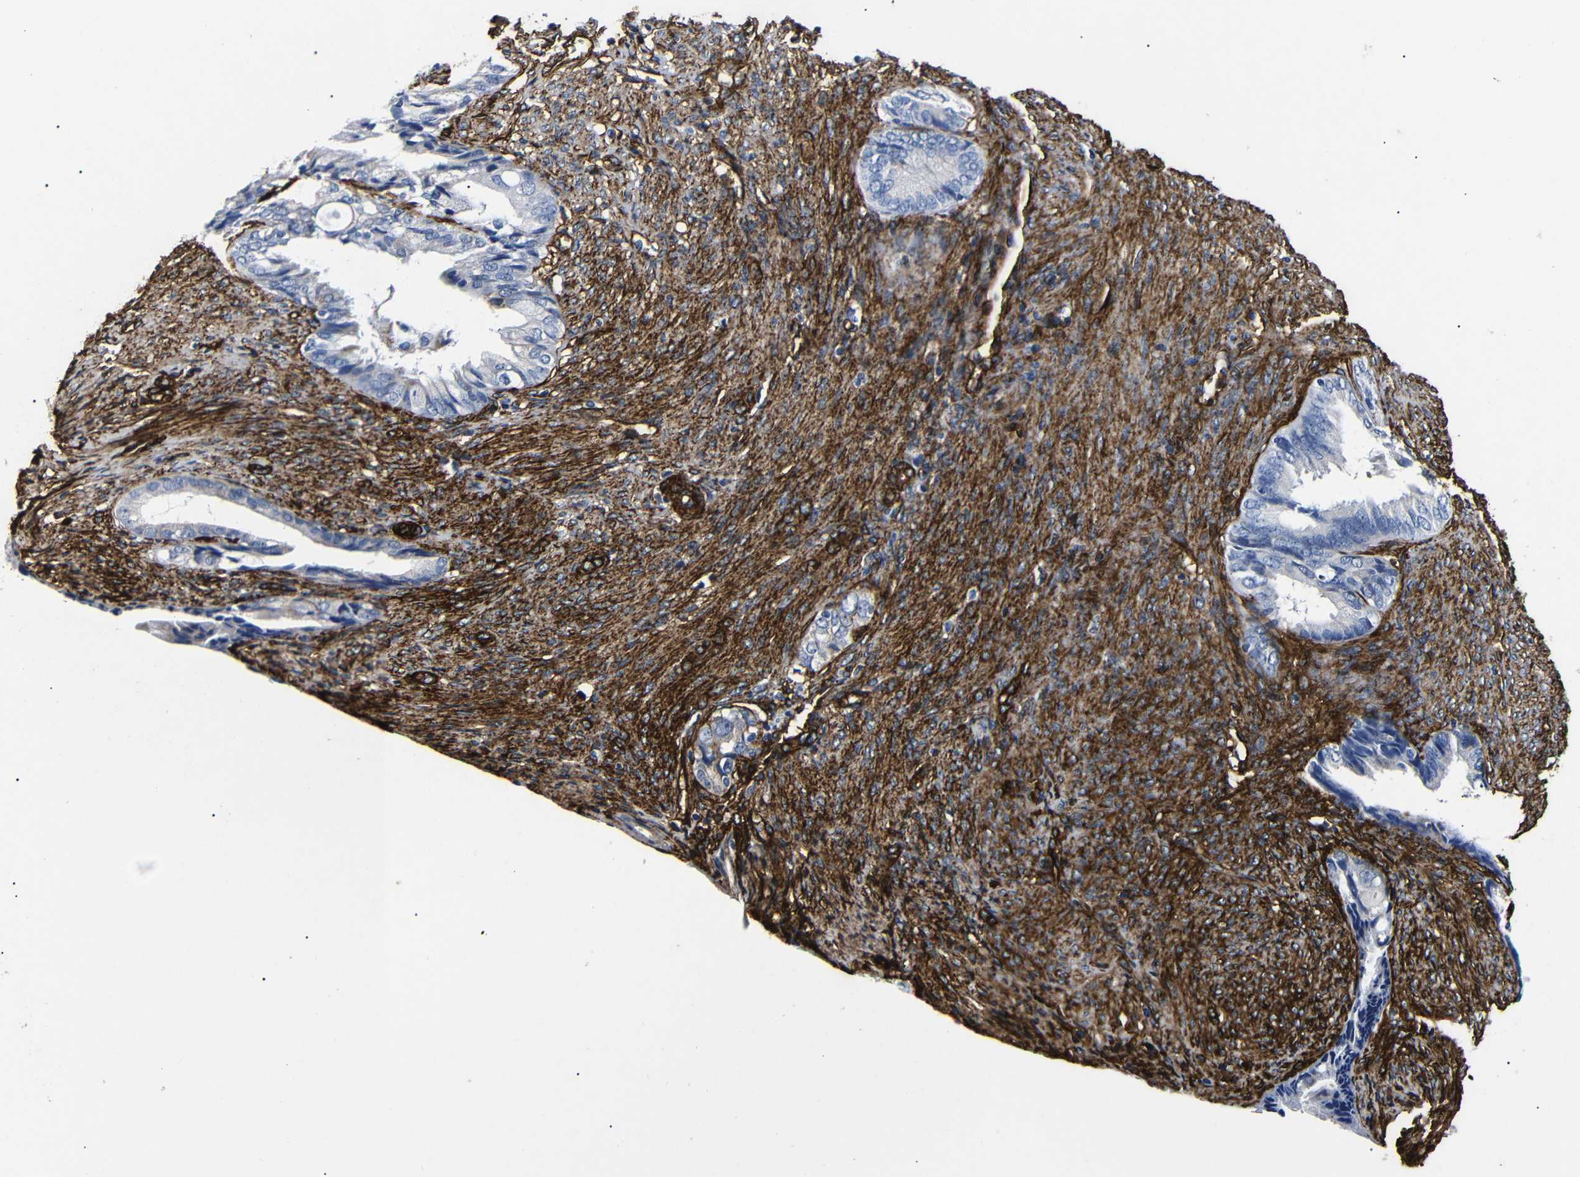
{"staining": {"intensity": "moderate", "quantity": "<25%", "location": "cytoplasmic/membranous"}, "tissue": "endometrial cancer", "cell_type": "Tumor cells", "image_type": "cancer", "snomed": [{"axis": "morphology", "description": "Adenocarcinoma, NOS"}, {"axis": "topography", "description": "Endometrium"}], "caption": "This is a micrograph of IHC staining of endometrial cancer, which shows moderate staining in the cytoplasmic/membranous of tumor cells.", "gene": "CAV2", "patient": {"sex": "female", "age": 86}}